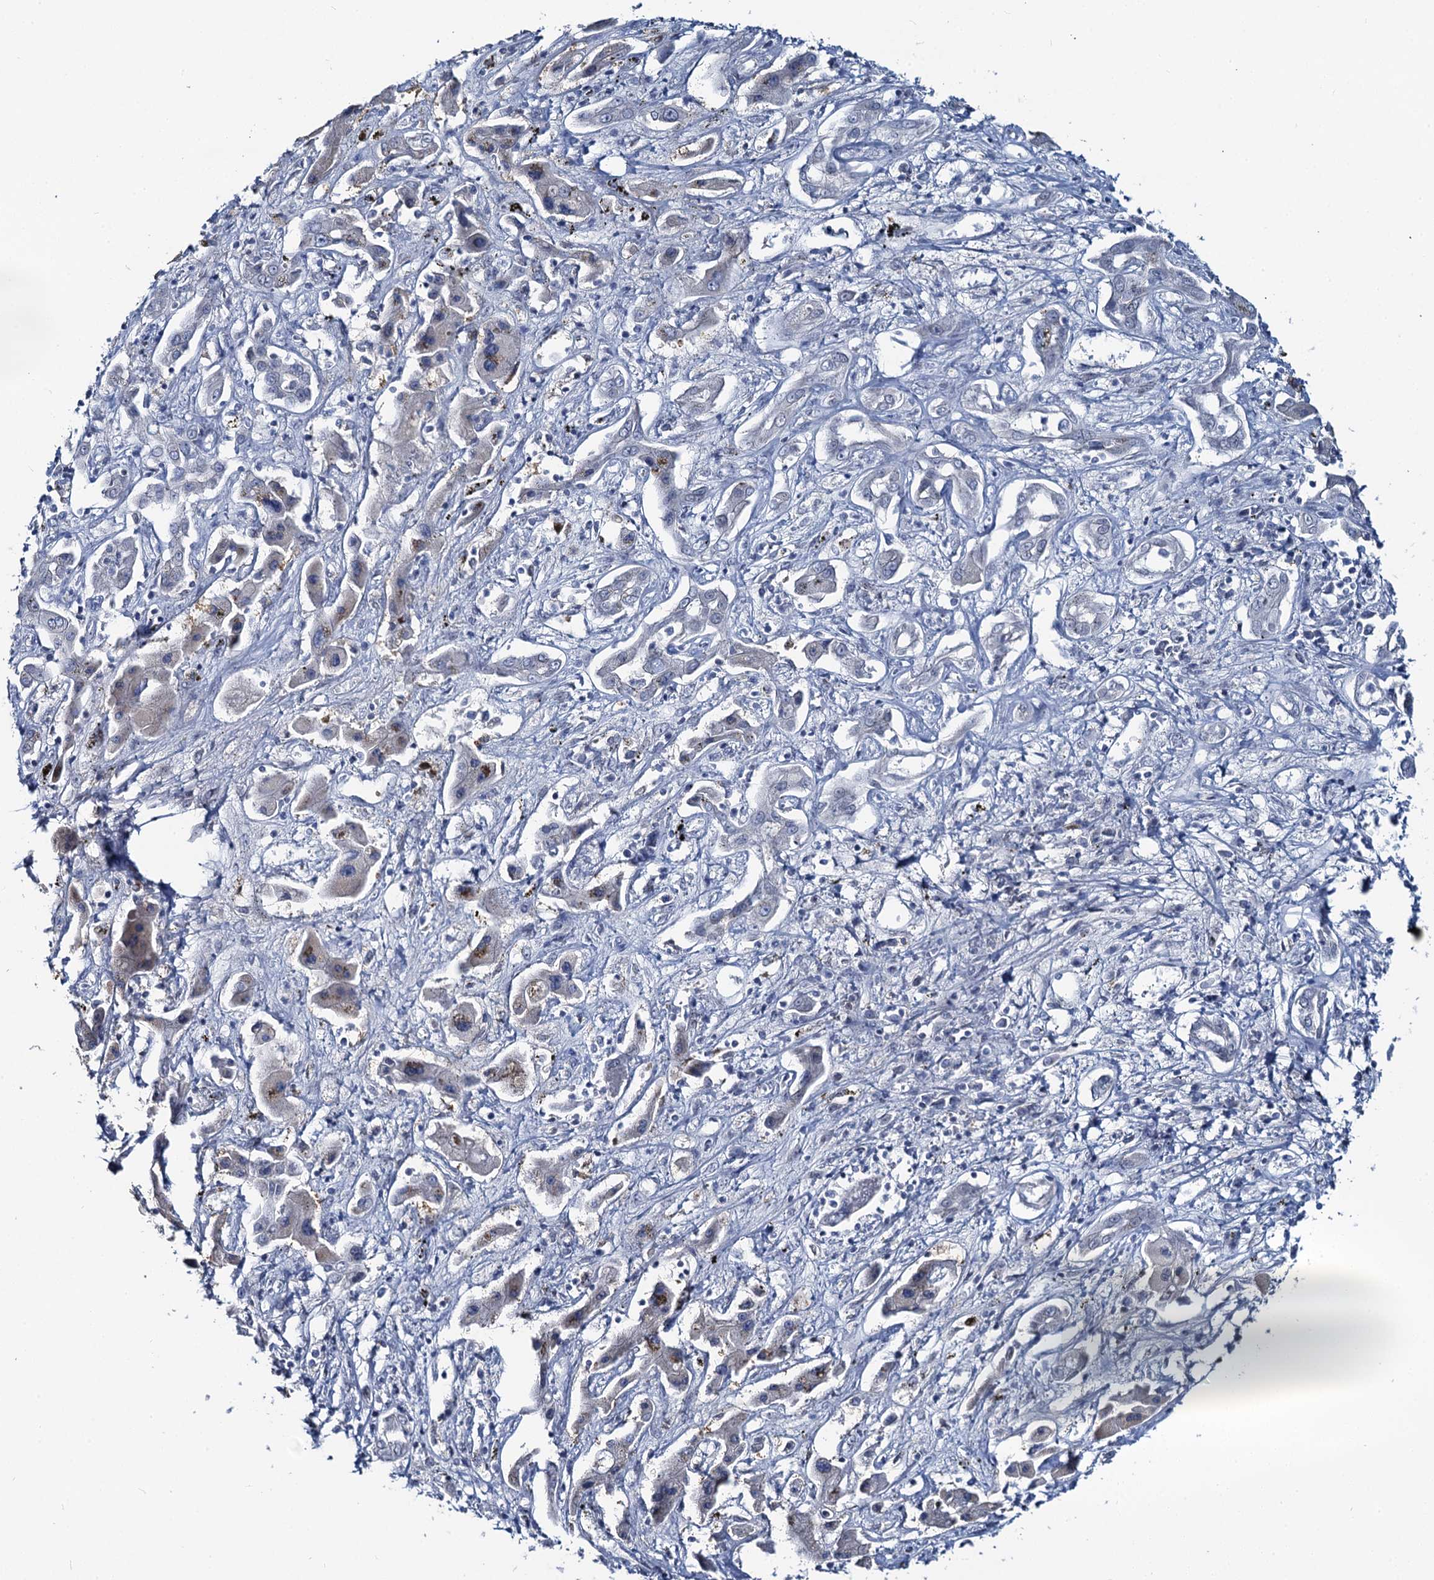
{"staining": {"intensity": "negative", "quantity": "none", "location": "none"}, "tissue": "liver cancer", "cell_type": "Tumor cells", "image_type": "cancer", "snomed": [{"axis": "morphology", "description": "Cholangiocarcinoma"}, {"axis": "topography", "description": "Liver"}], "caption": "Liver cholangiocarcinoma was stained to show a protein in brown. There is no significant expression in tumor cells. (DAB immunohistochemistry (IHC) visualized using brightfield microscopy, high magnification).", "gene": "TOX3", "patient": {"sex": "male", "age": 67}}